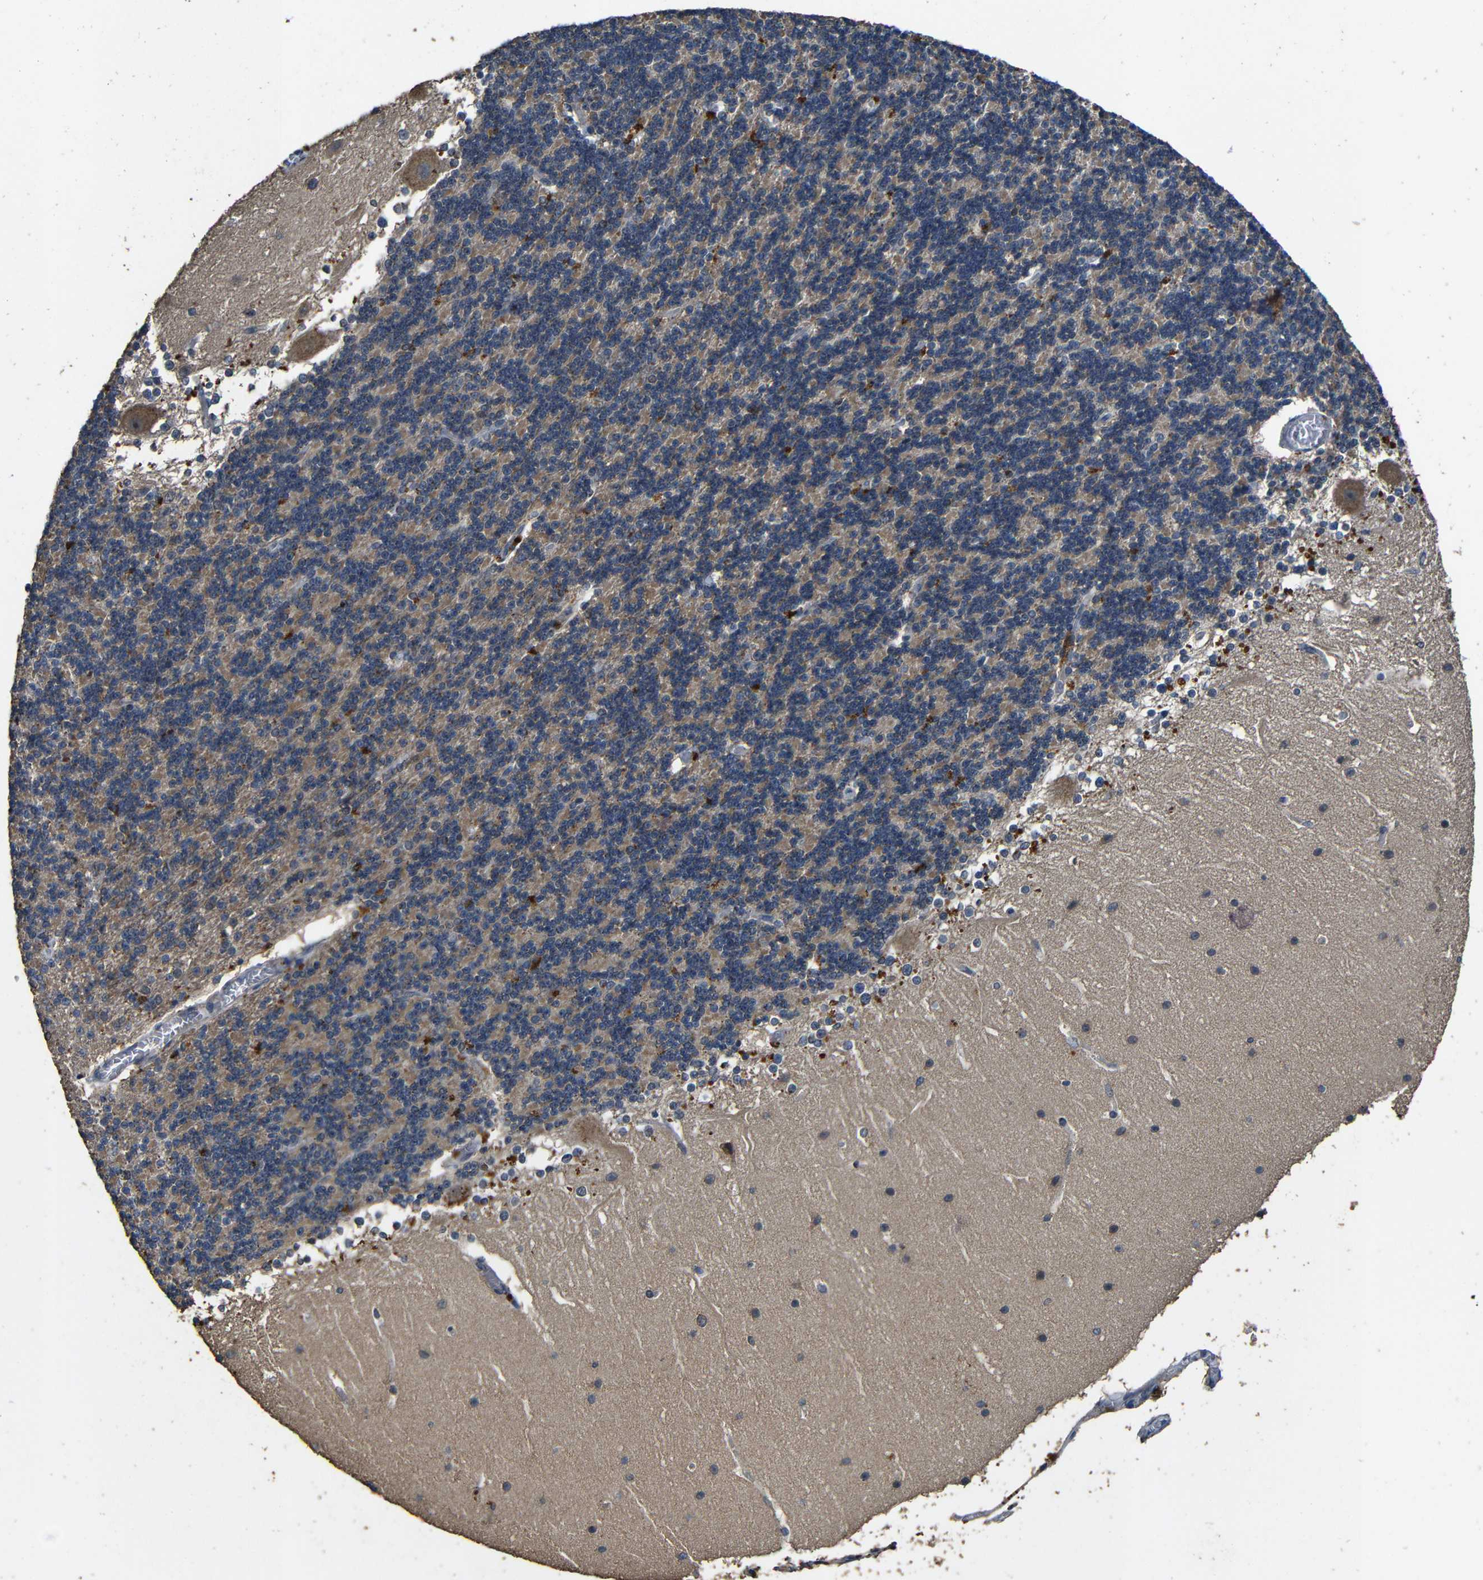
{"staining": {"intensity": "moderate", "quantity": "25%-75%", "location": "cytoplasmic/membranous"}, "tissue": "cerebellum", "cell_type": "Cells in granular layer", "image_type": "normal", "snomed": [{"axis": "morphology", "description": "Normal tissue, NOS"}, {"axis": "topography", "description": "Cerebellum"}], "caption": "High-magnification brightfield microscopy of unremarkable cerebellum stained with DAB (brown) and counterstained with hematoxylin (blue). cells in granular layer exhibit moderate cytoplasmic/membranous positivity is identified in approximately25%-75% of cells.", "gene": "C6orf89", "patient": {"sex": "female", "age": 19}}